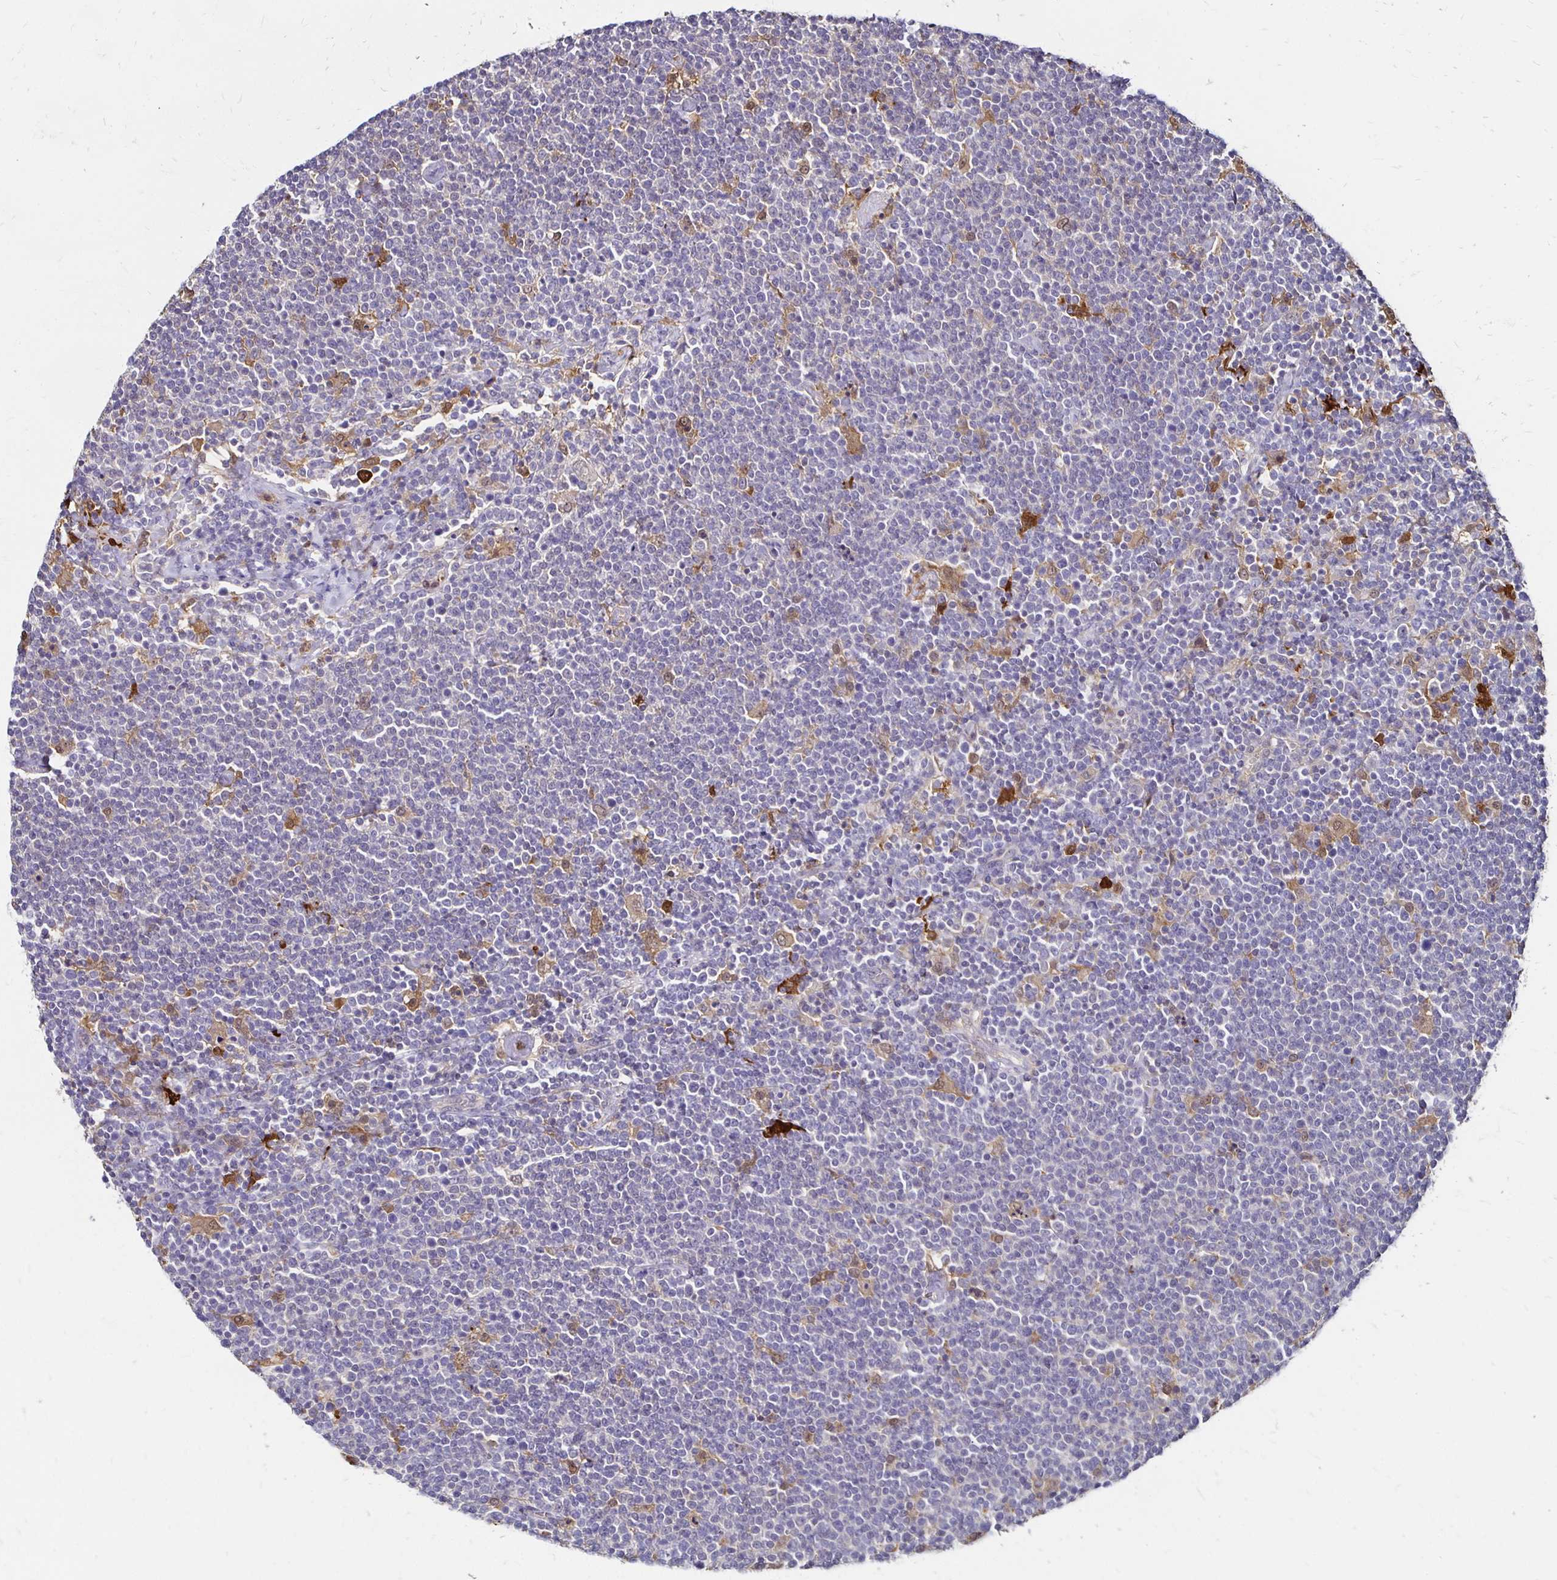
{"staining": {"intensity": "negative", "quantity": "none", "location": "none"}, "tissue": "lymphoma", "cell_type": "Tumor cells", "image_type": "cancer", "snomed": [{"axis": "morphology", "description": "Malignant lymphoma, non-Hodgkin's type, High grade"}, {"axis": "topography", "description": "Lymph node"}], "caption": "There is no significant expression in tumor cells of lymphoma.", "gene": "TXN", "patient": {"sex": "male", "age": 61}}